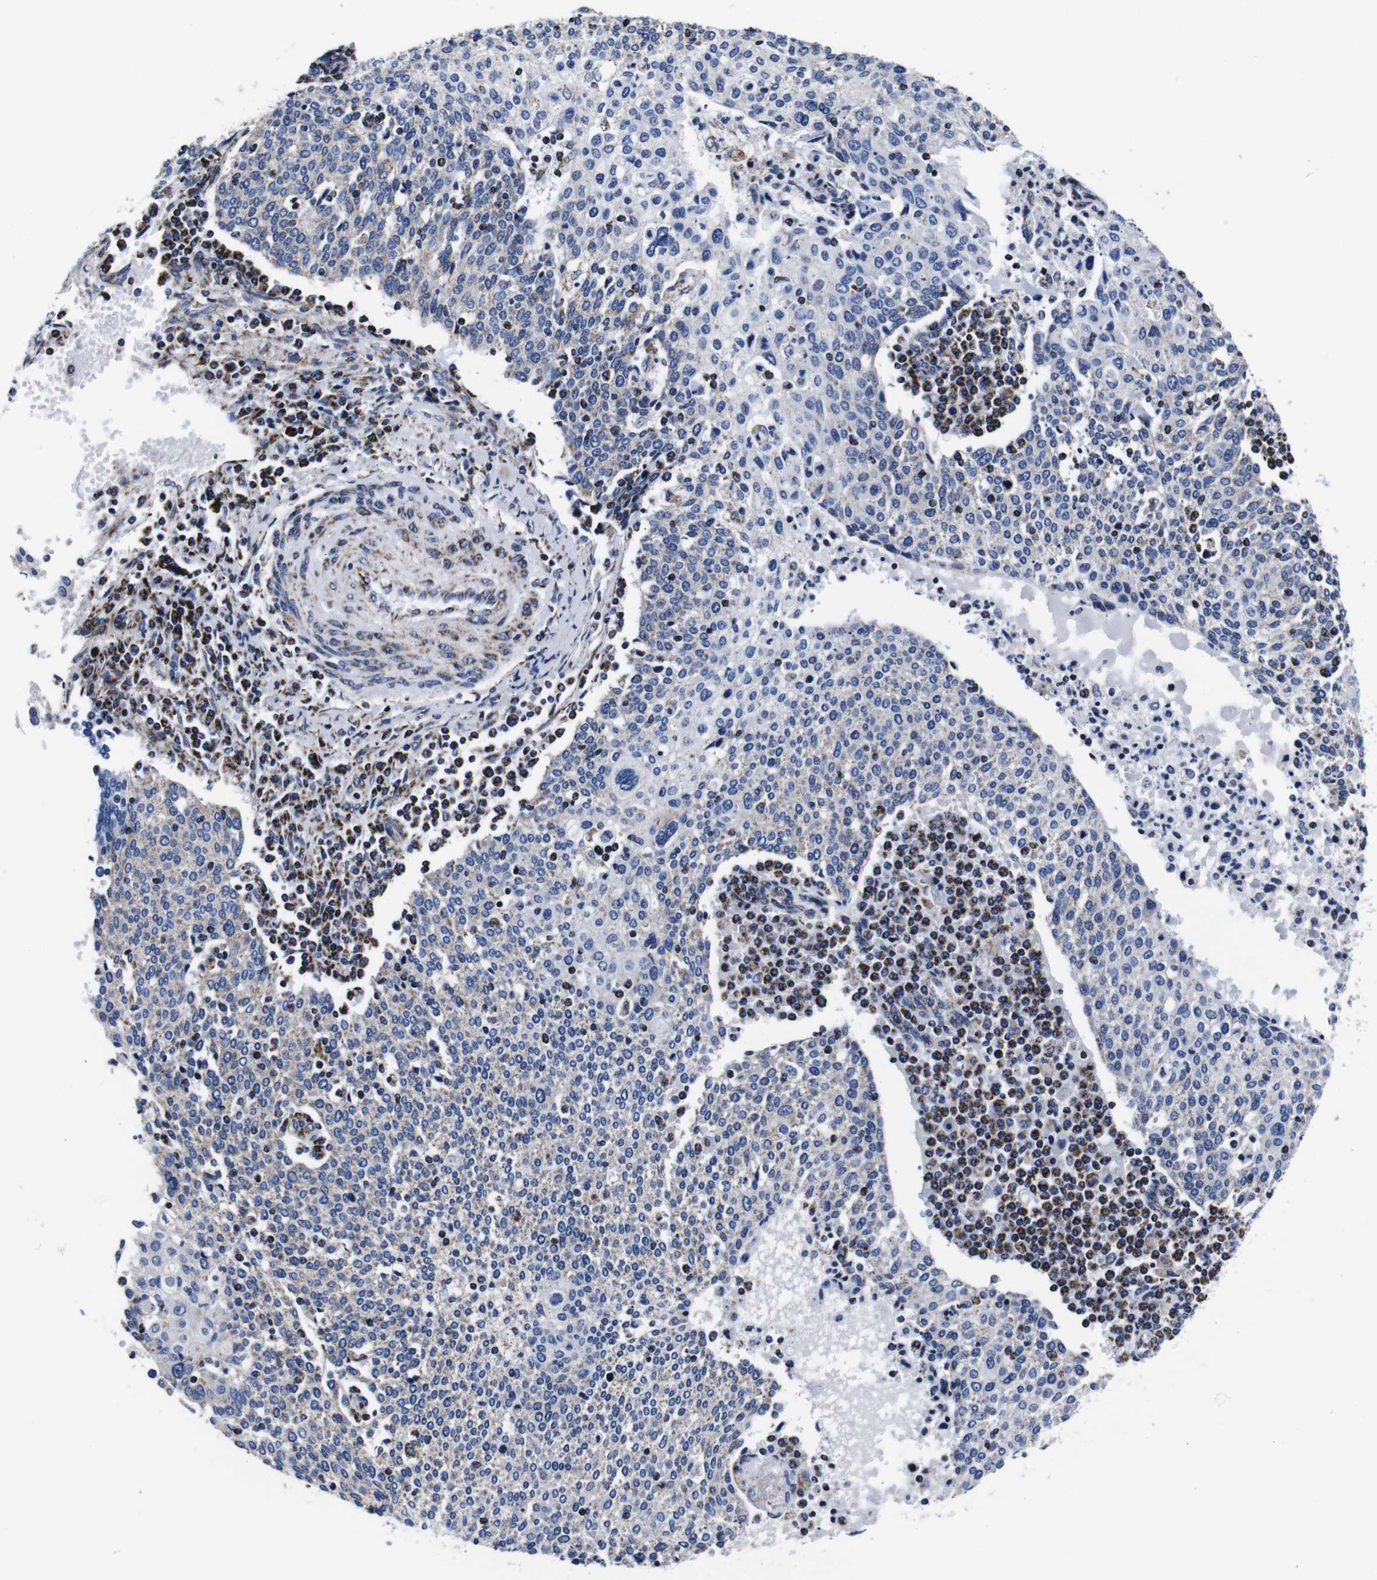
{"staining": {"intensity": "negative", "quantity": "none", "location": "none"}, "tissue": "cervical cancer", "cell_type": "Tumor cells", "image_type": "cancer", "snomed": [{"axis": "morphology", "description": "Squamous cell carcinoma, NOS"}, {"axis": "topography", "description": "Cervix"}], "caption": "Immunohistochemistry micrograph of neoplastic tissue: squamous cell carcinoma (cervical) stained with DAB exhibits no significant protein staining in tumor cells.", "gene": "FKBP9", "patient": {"sex": "female", "age": 40}}